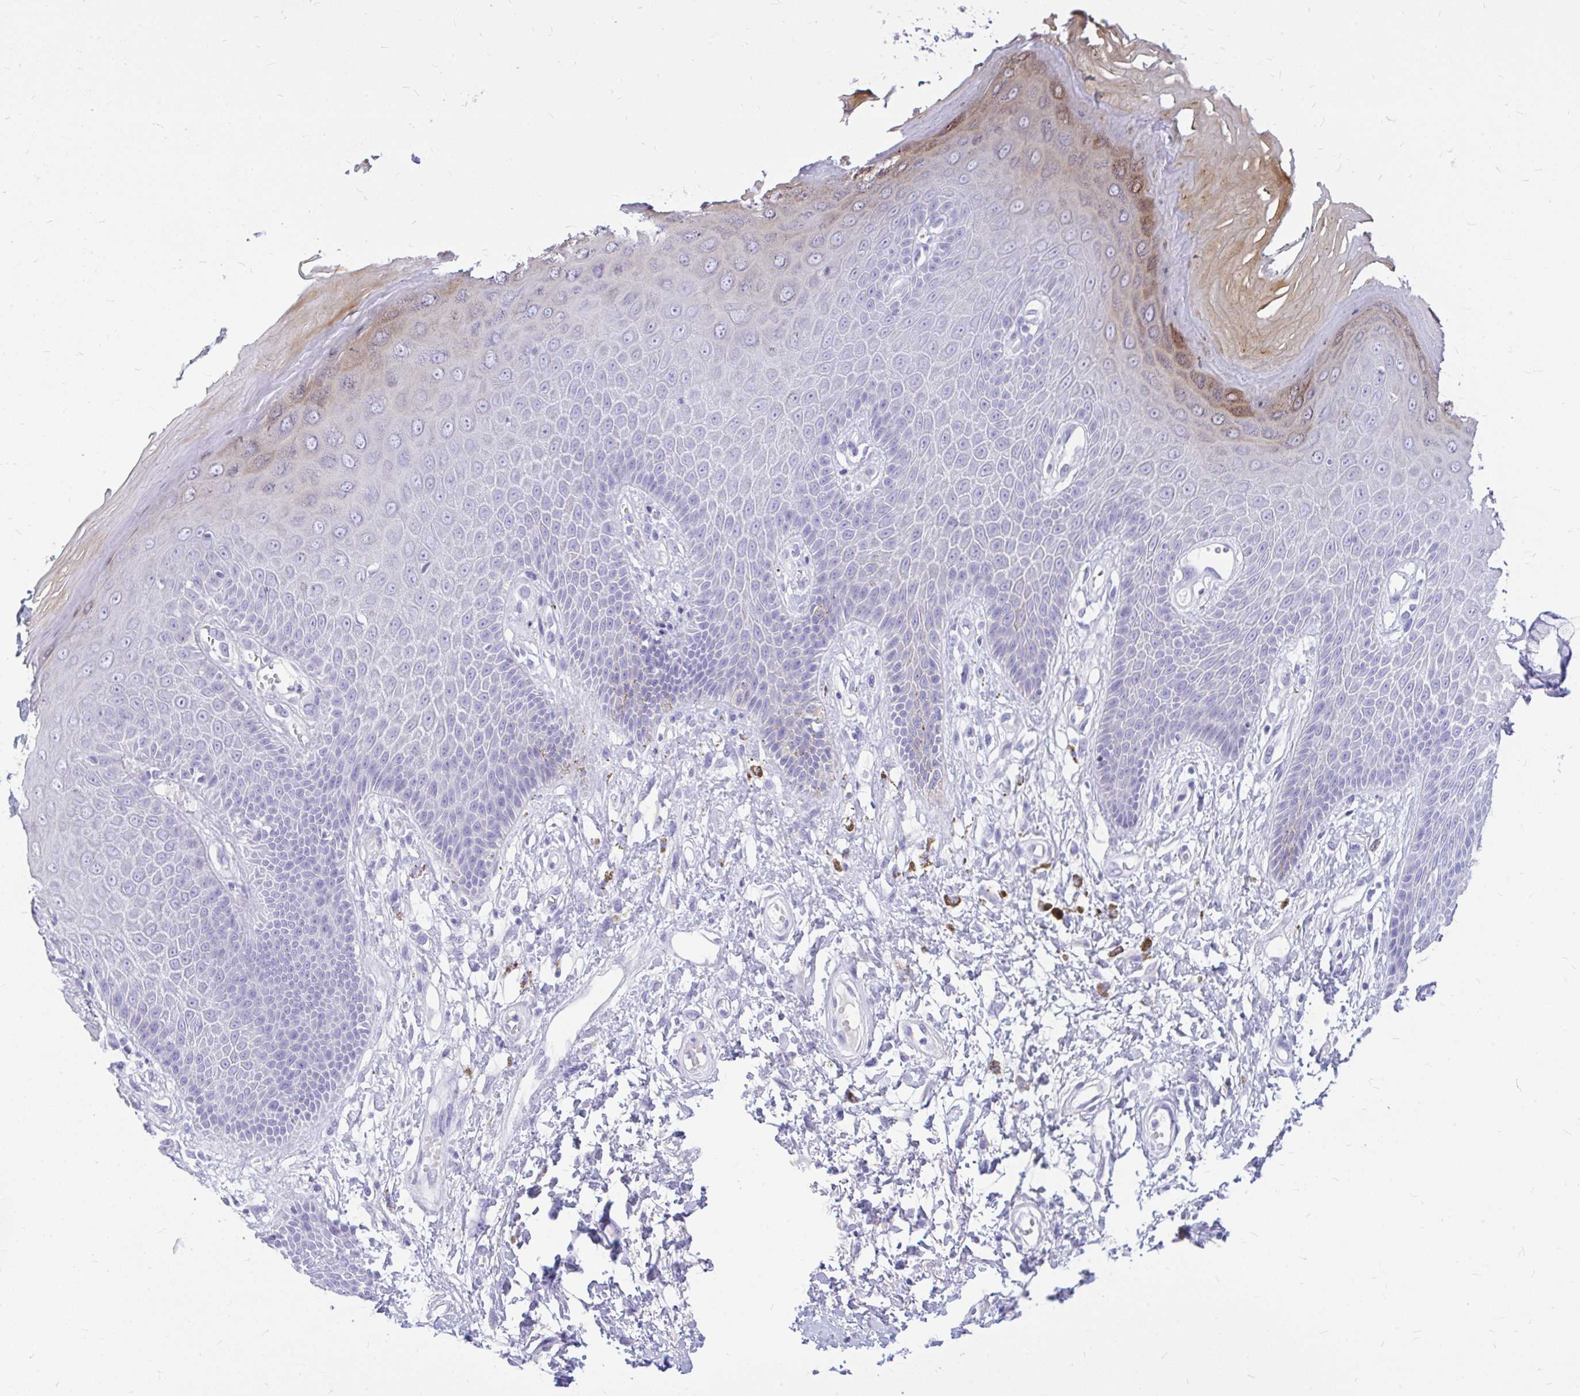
{"staining": {"intensity": "moderate", "quantity": "<25%", "location": "cytoplasmic/membranous"}, "tissue": "skin", "cell_type": "Epidermal cells", "image_type": "normal", "snomed": [{"axis": "morphology", "description": "Normal tissue, NOS"}, {"axis": "topography", "description": "Anal"}, {"axis": "topography", "description": "Peripheral nerve tissue"}], "caption": "This photomicrograph displays unremarkable skin stained with IHC to label a protein in brown. The cytoplasmic/membranous of epidermal cells show moderate positivity for the protein. Nuclei are counter-stained blue.", "gene": "MAP1LC3A", "patient": {"sex": "male", "age": 78}}